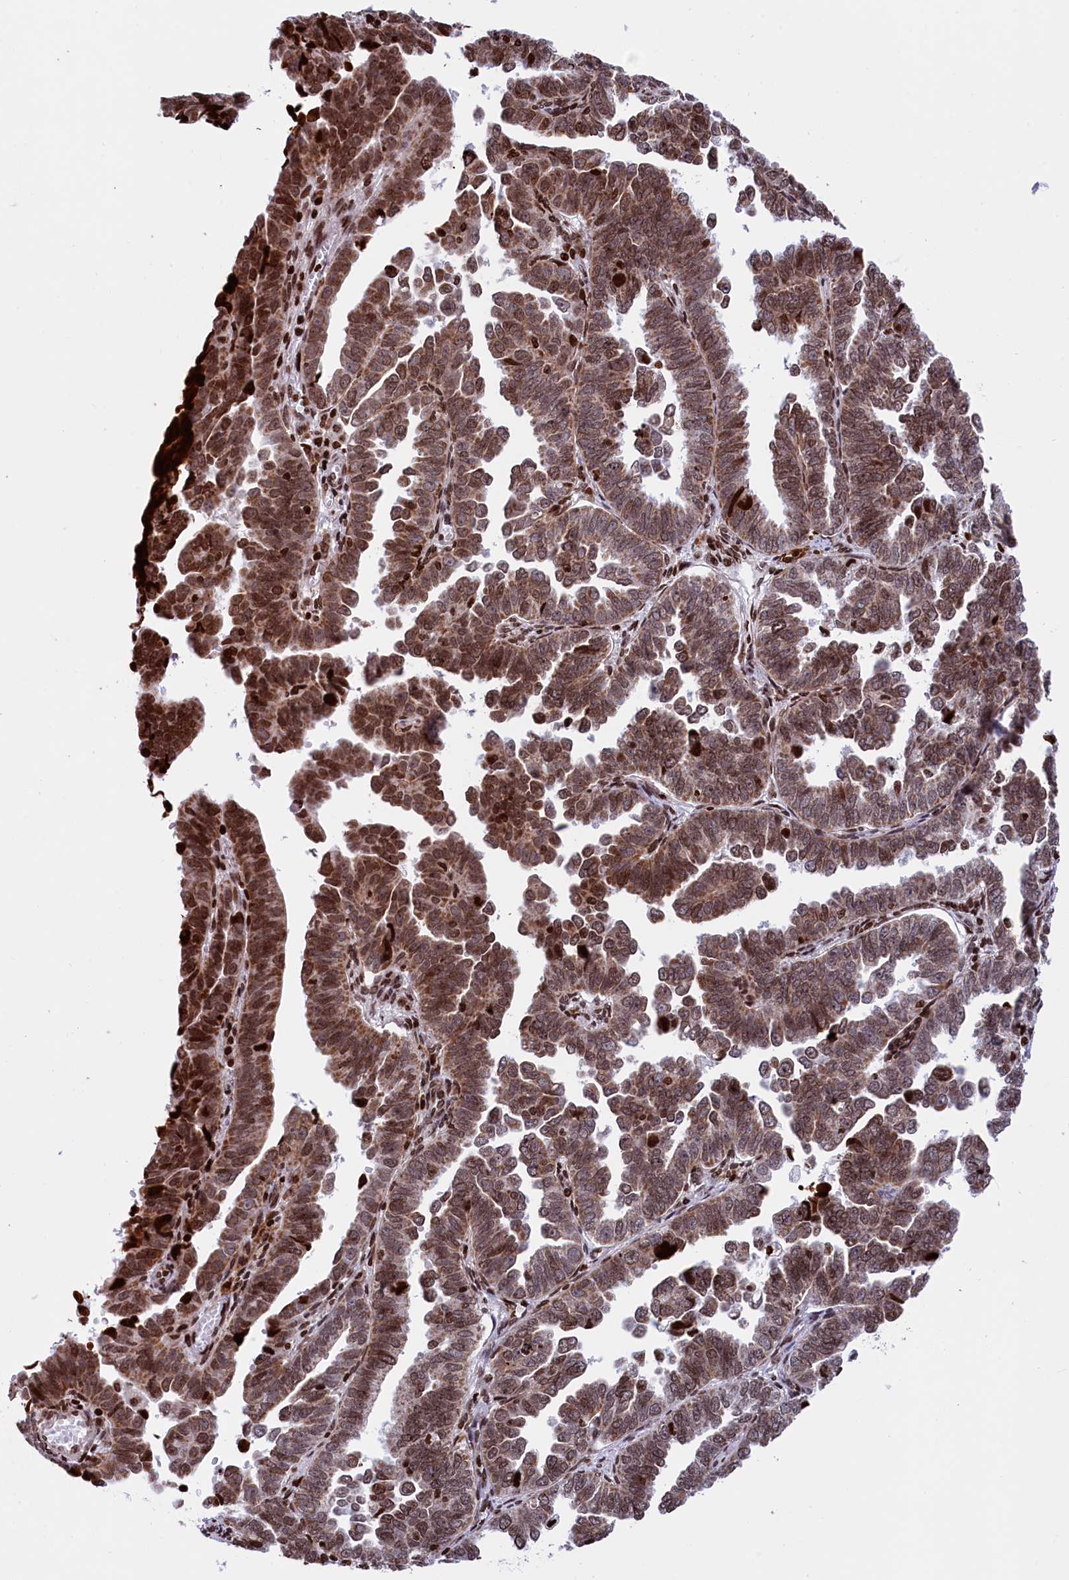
{"staining": {"intensity": "moderate", "quantity": ">75%", "location": "cytoplasmic/membranous,nuclear"}, "tissue": "endometrial cancer", "cell_type": "Tumor cells", "image_type": "cancer", "snomed": [{"axis": "morphology", "description": "Adenocarcinoma, NOS"}, {"axis": "topography", "description": "Endometrium"}], "caption": "Endometrial cancer (adenocarcinoma) stained with a protein marker demonstrates moderate staining in tumor cells.", "gene": "TIMM29", "patient": {"sex": "female", "age": 75}}